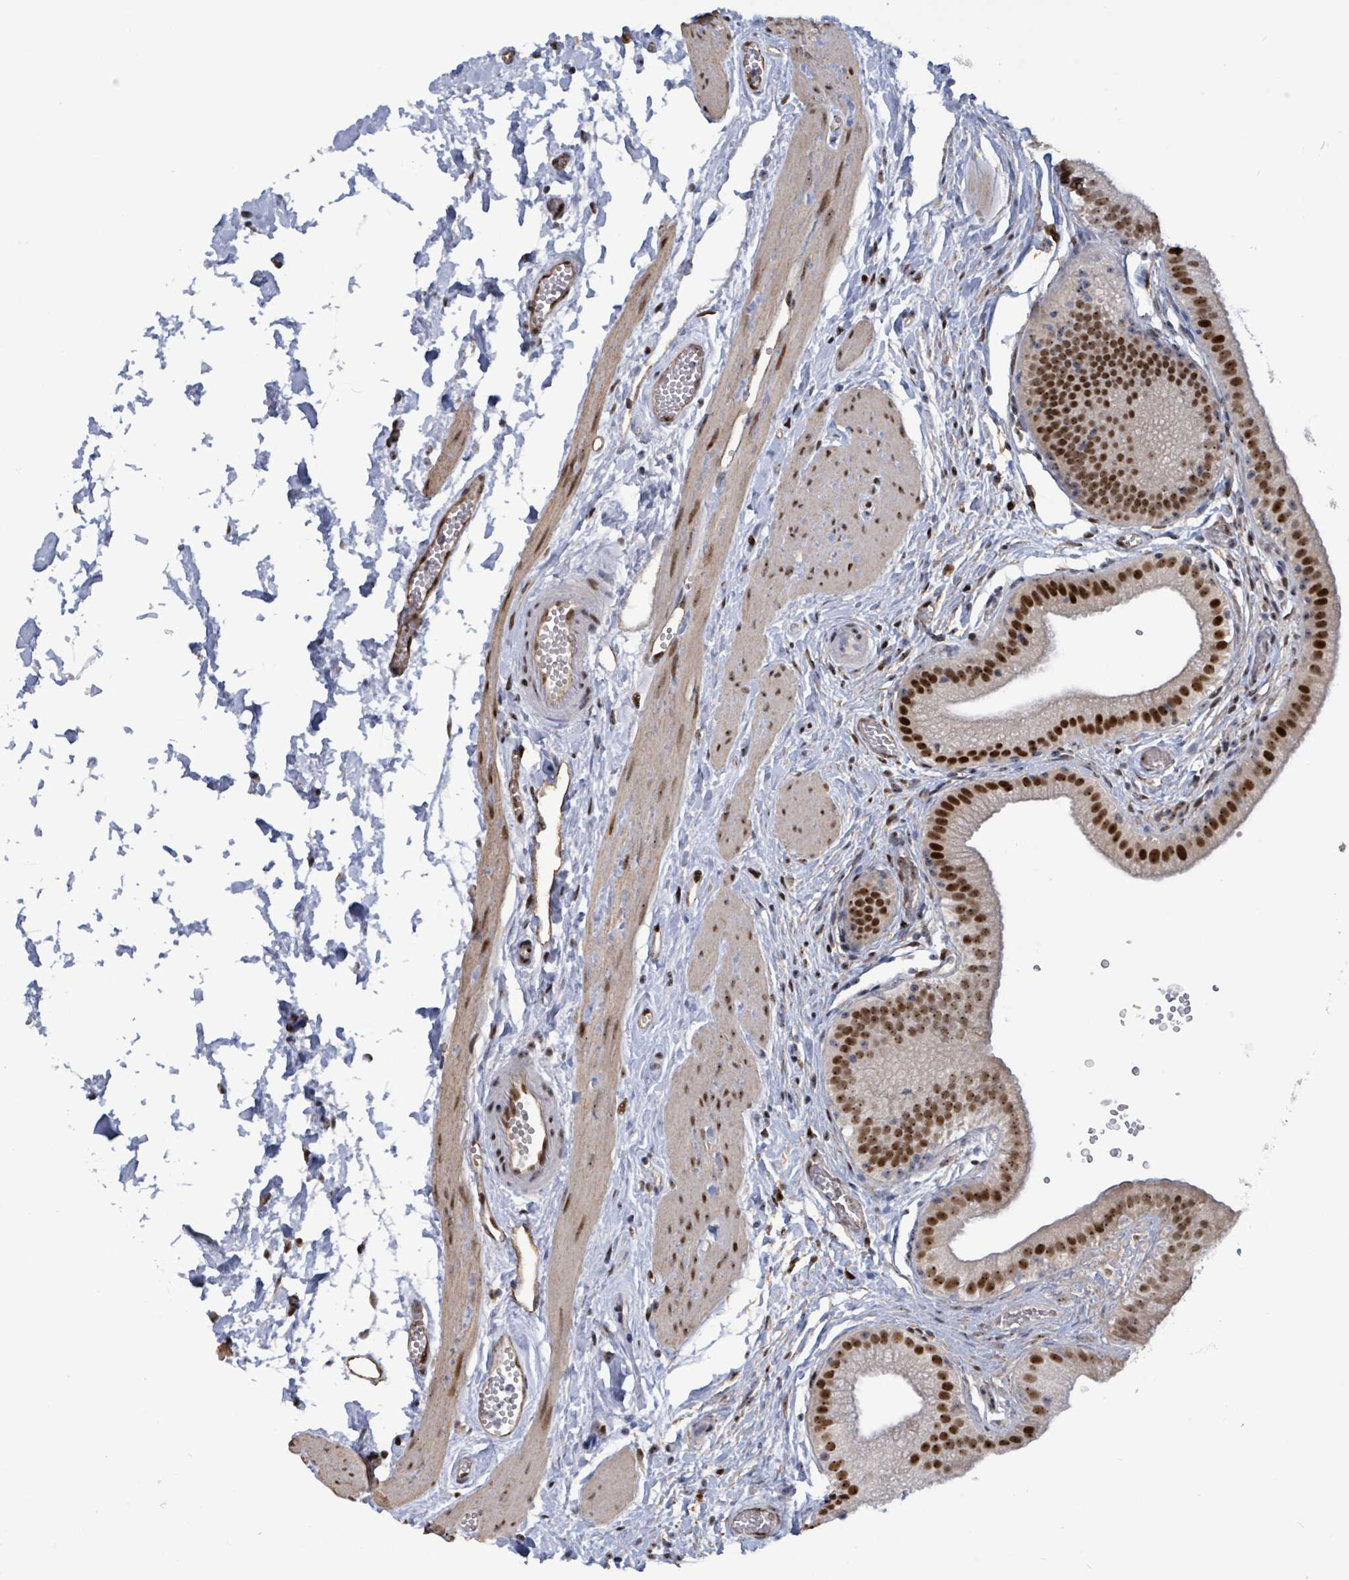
{"staining": {"intensity": "strong", "quantity": ">75%", "location": "nuclear"}, "tissue": "gallbladder", "cell_type": "Glandular cells", "image_type": "normal", "snomed": [{"axis": "morphology", "description": "Normal tissue, NOS"}, {"axis": "topography", "description": "Gallbladder"}], "caption": "Immunohistochemistry (IHC) micrograph of benign gallbladder: human gallbladder stained using immunohistochemistry (IHC) demonstrates high levels of strong protein expression localized specifically in the nuclear of glandular cells, appearing as a nuclear brown color.", "gene": "RRN3", "patient": {"sex": "female", "age": 54}}